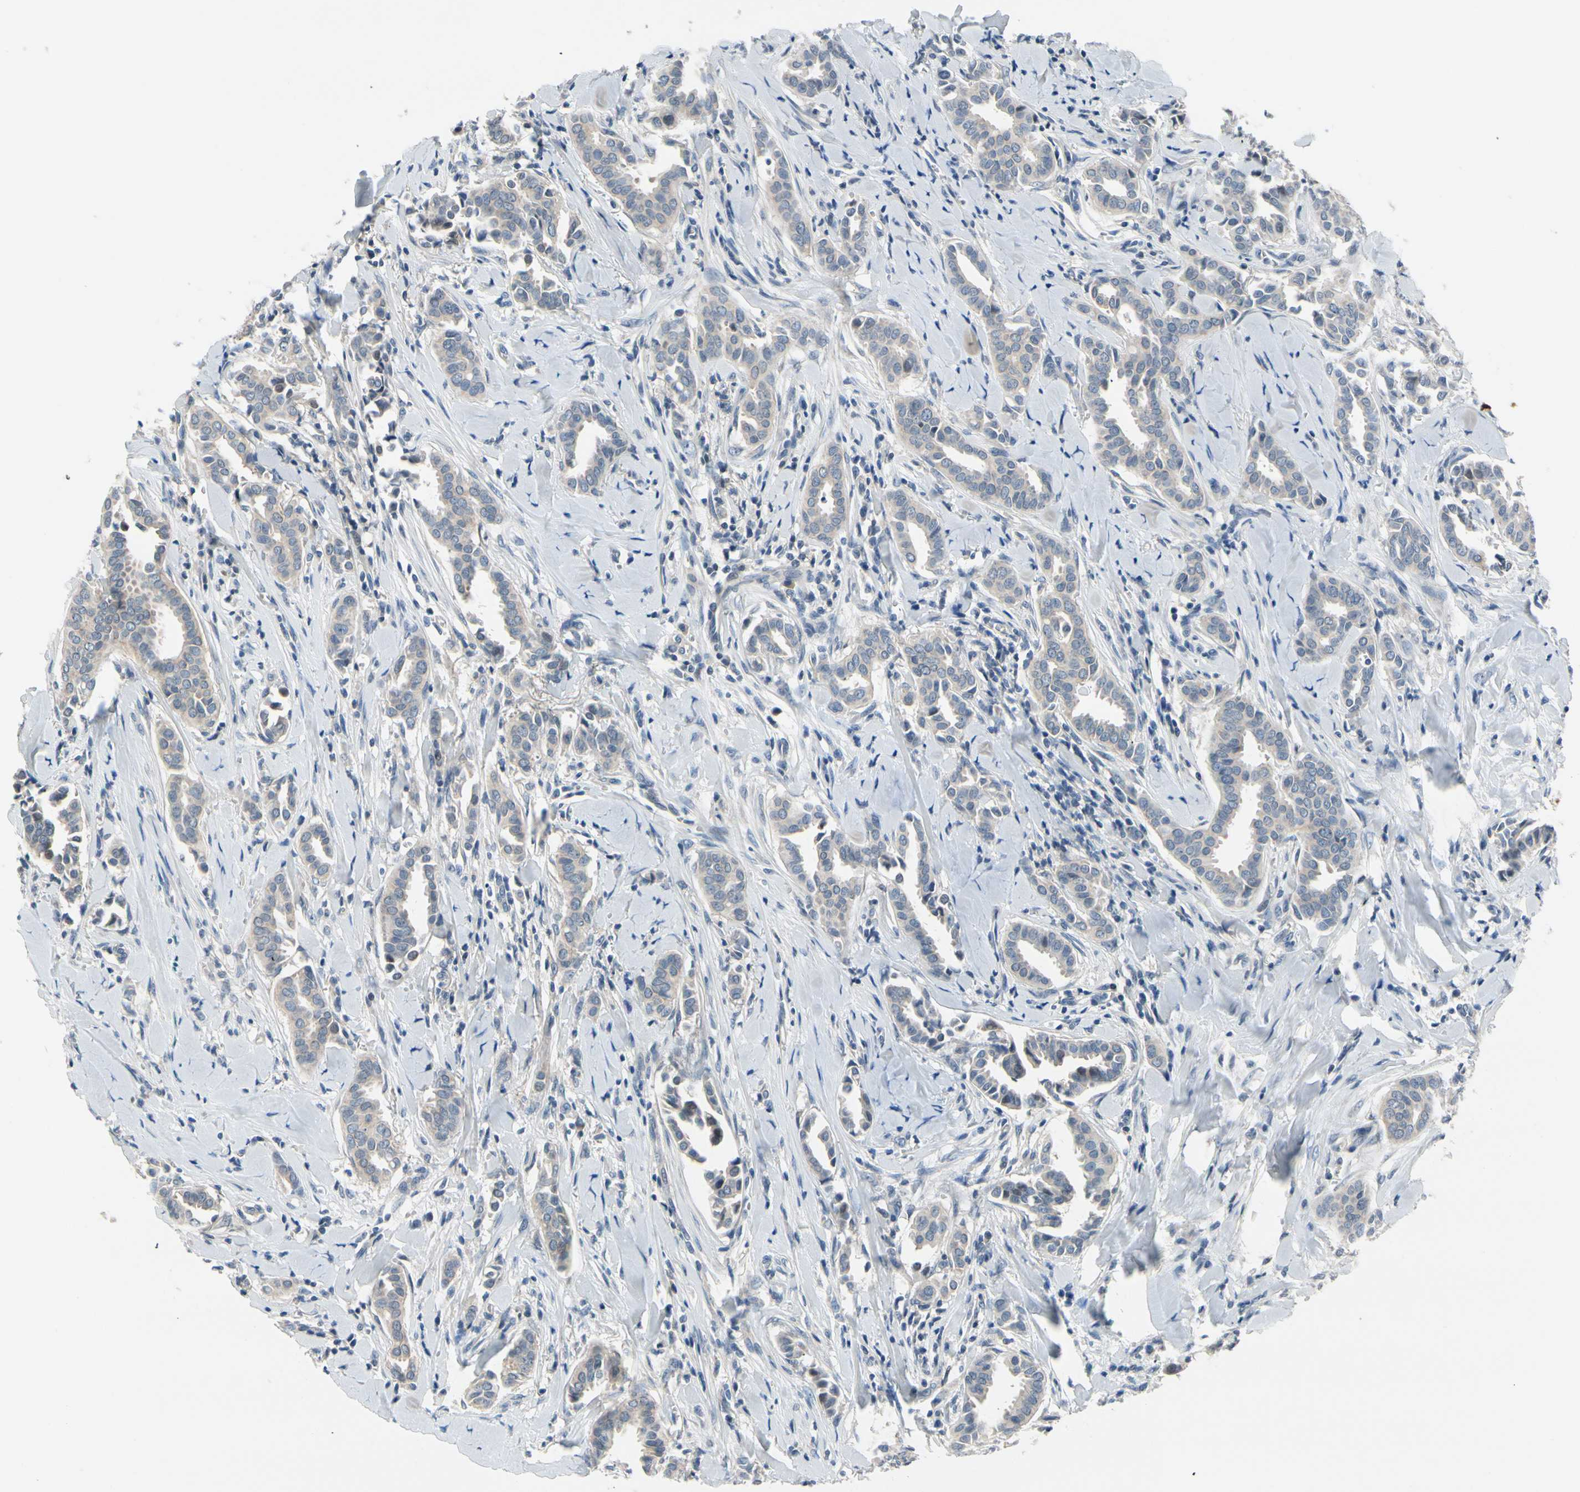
{"staining": {"intensity": "negative", "quantity": "none", "location": "none"}, "tissue": "head and neck cancer", "cell_type": "Tumor cells", "image_type": "cancer", "snomed": [{"axis": "morphology", "description": "Adenocarcinoma, NOS"}, {"axis": "topography", "description": "Salivary gland"}, {"axis": "topography", "description": "Head-Neck"}], "caption": "Head and neck cancer stained for a protein using immunohistochemistry reveals no staining tumor cells.", "gene": "SLC27A6", "patient": {"sex": "female", "age": 59}}